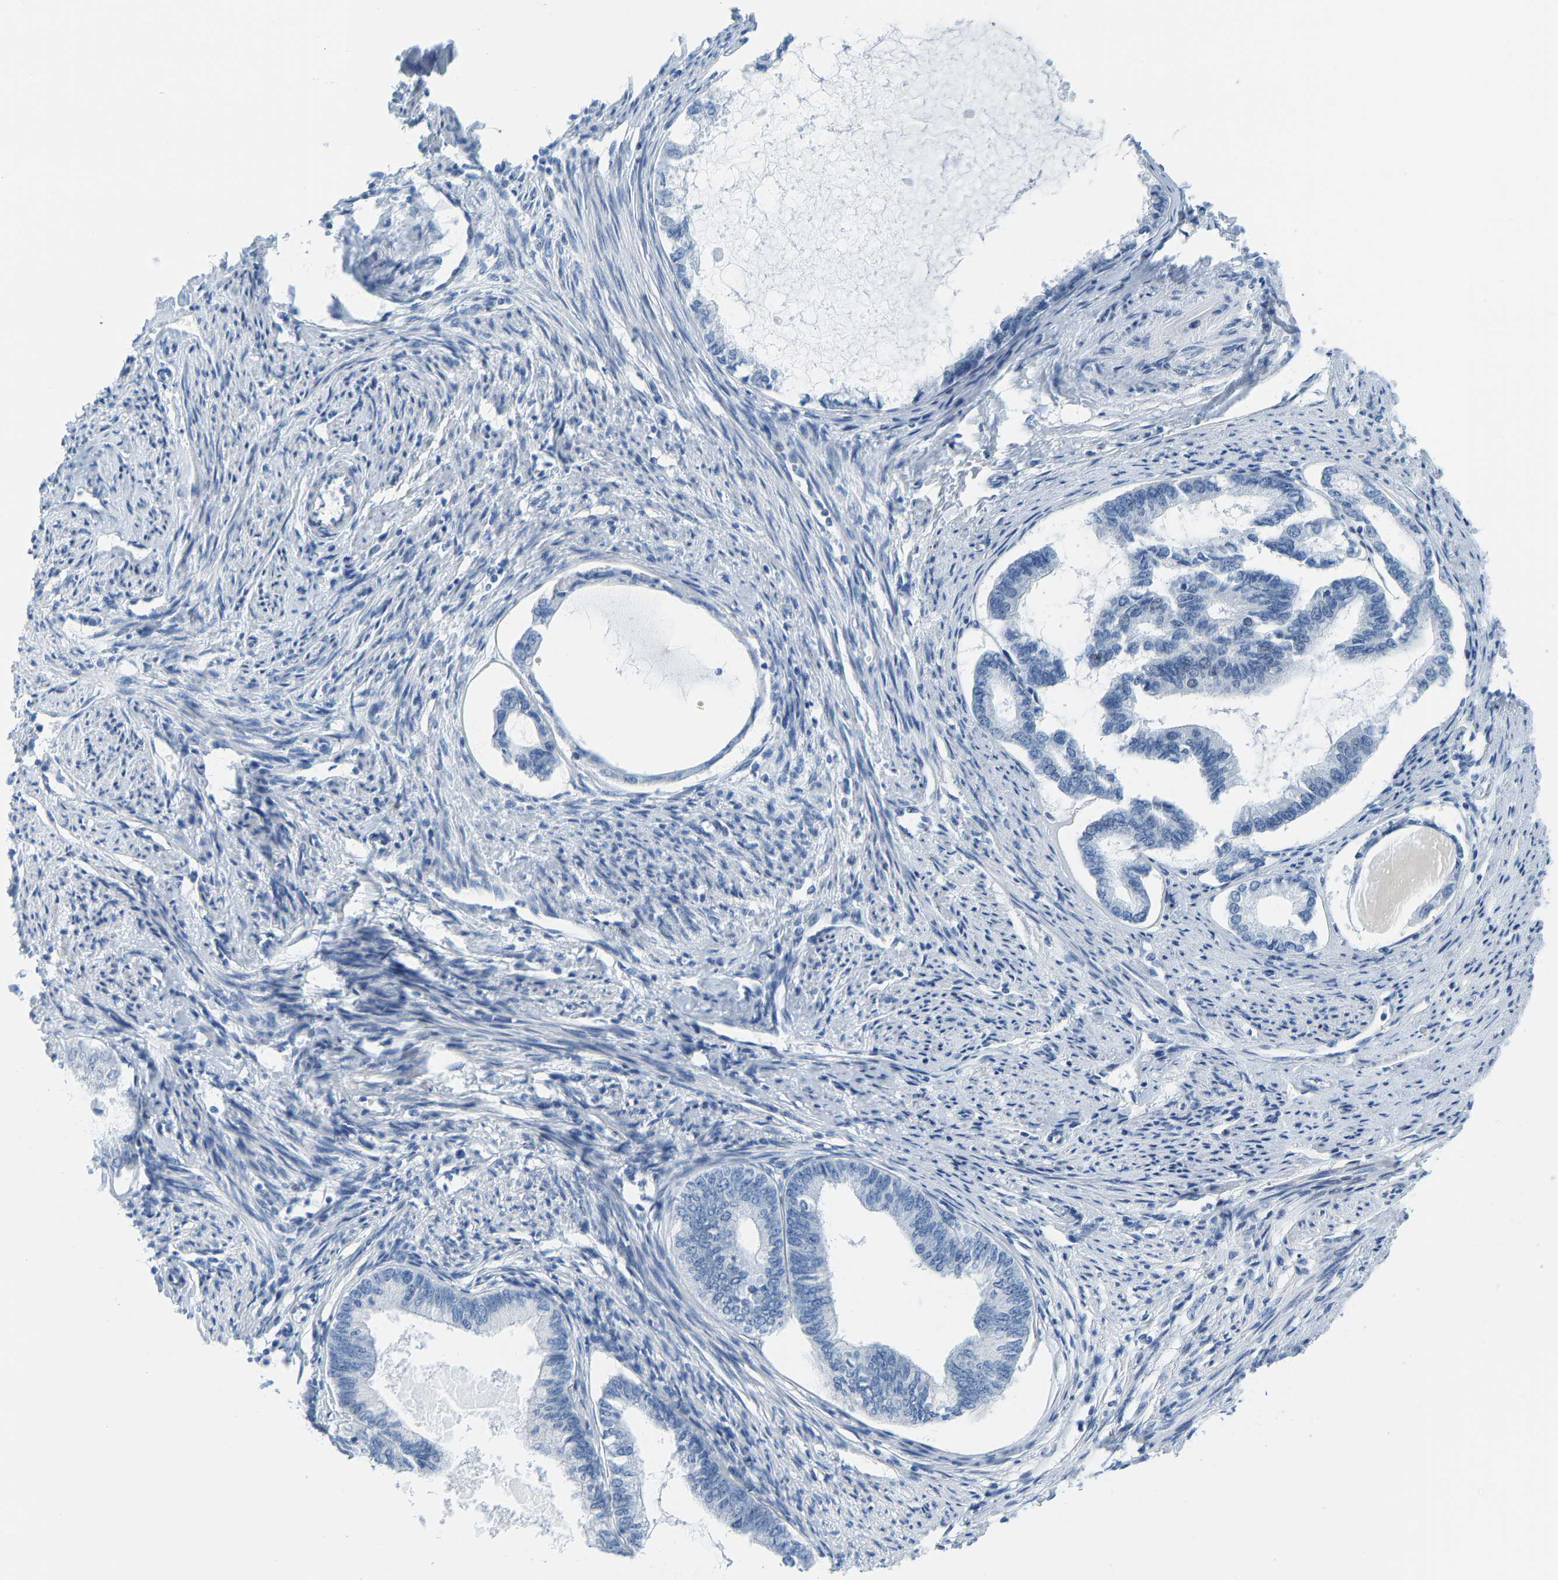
{"staining": {"intensity": "negative", "quantity": "none", "location": "none"}, "tissue": "endometrial cancer", "cell_type": "Tumor cells", "image_type": "cancer", "snomed": [{"axis": "morphology", "description": "Adenocarcinoma, NOS"}, {"axis": "topography", "description": "Endometrium"}], "caption": "Immunohistochemistry image of neoplastic tissue: human endometrial adenocarcinoma stained with DAB reveals no significant protein expression in tumor cells.", "gene": "SERPINB3", "patient": {"sex": "female", "age": 86}}